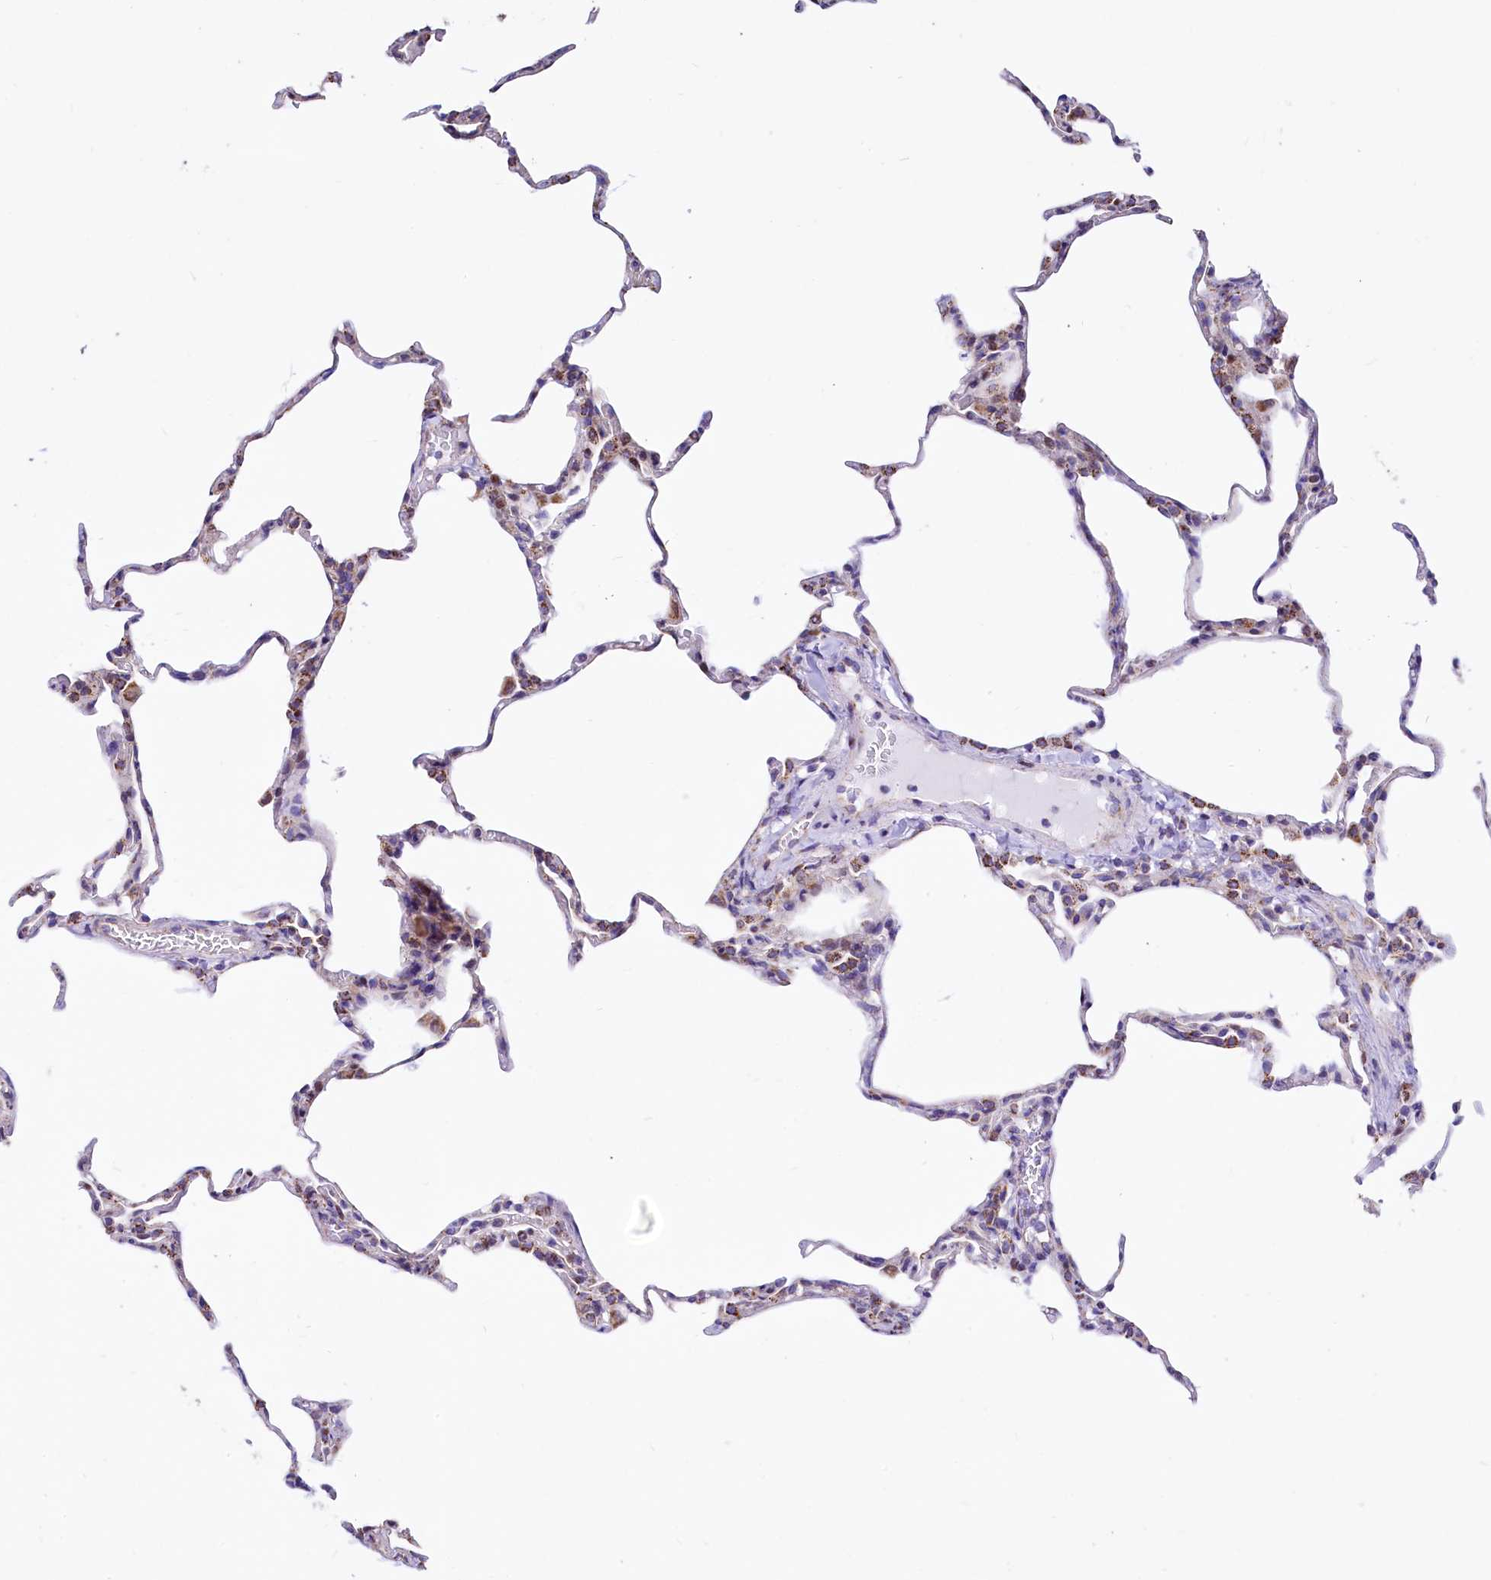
{"staining": {"intensity": "moderate", "quantity": "<25%", "location": "cytoplasmic/membranous"}, "tissue": "lung", "cell_type": "Alveolar cells", "image_type": "normal", "snomed": [{"axis": "morphology", "description": "Normal tissue, NOS"}, {"axis": "topography", "description": "Lung"}], "caption": "An immunohistochemistry image of benign tissue is shown. Protein staining in brown labels moderate cytoplasmic/membranous positivity in lung within alveolar cells. Immunohistochemistry (ihc) stains the protein of interest in brown and the nuclei are stained blue.", "gene": "VWCE", "patient": {"sex": "male", "age": 20}}